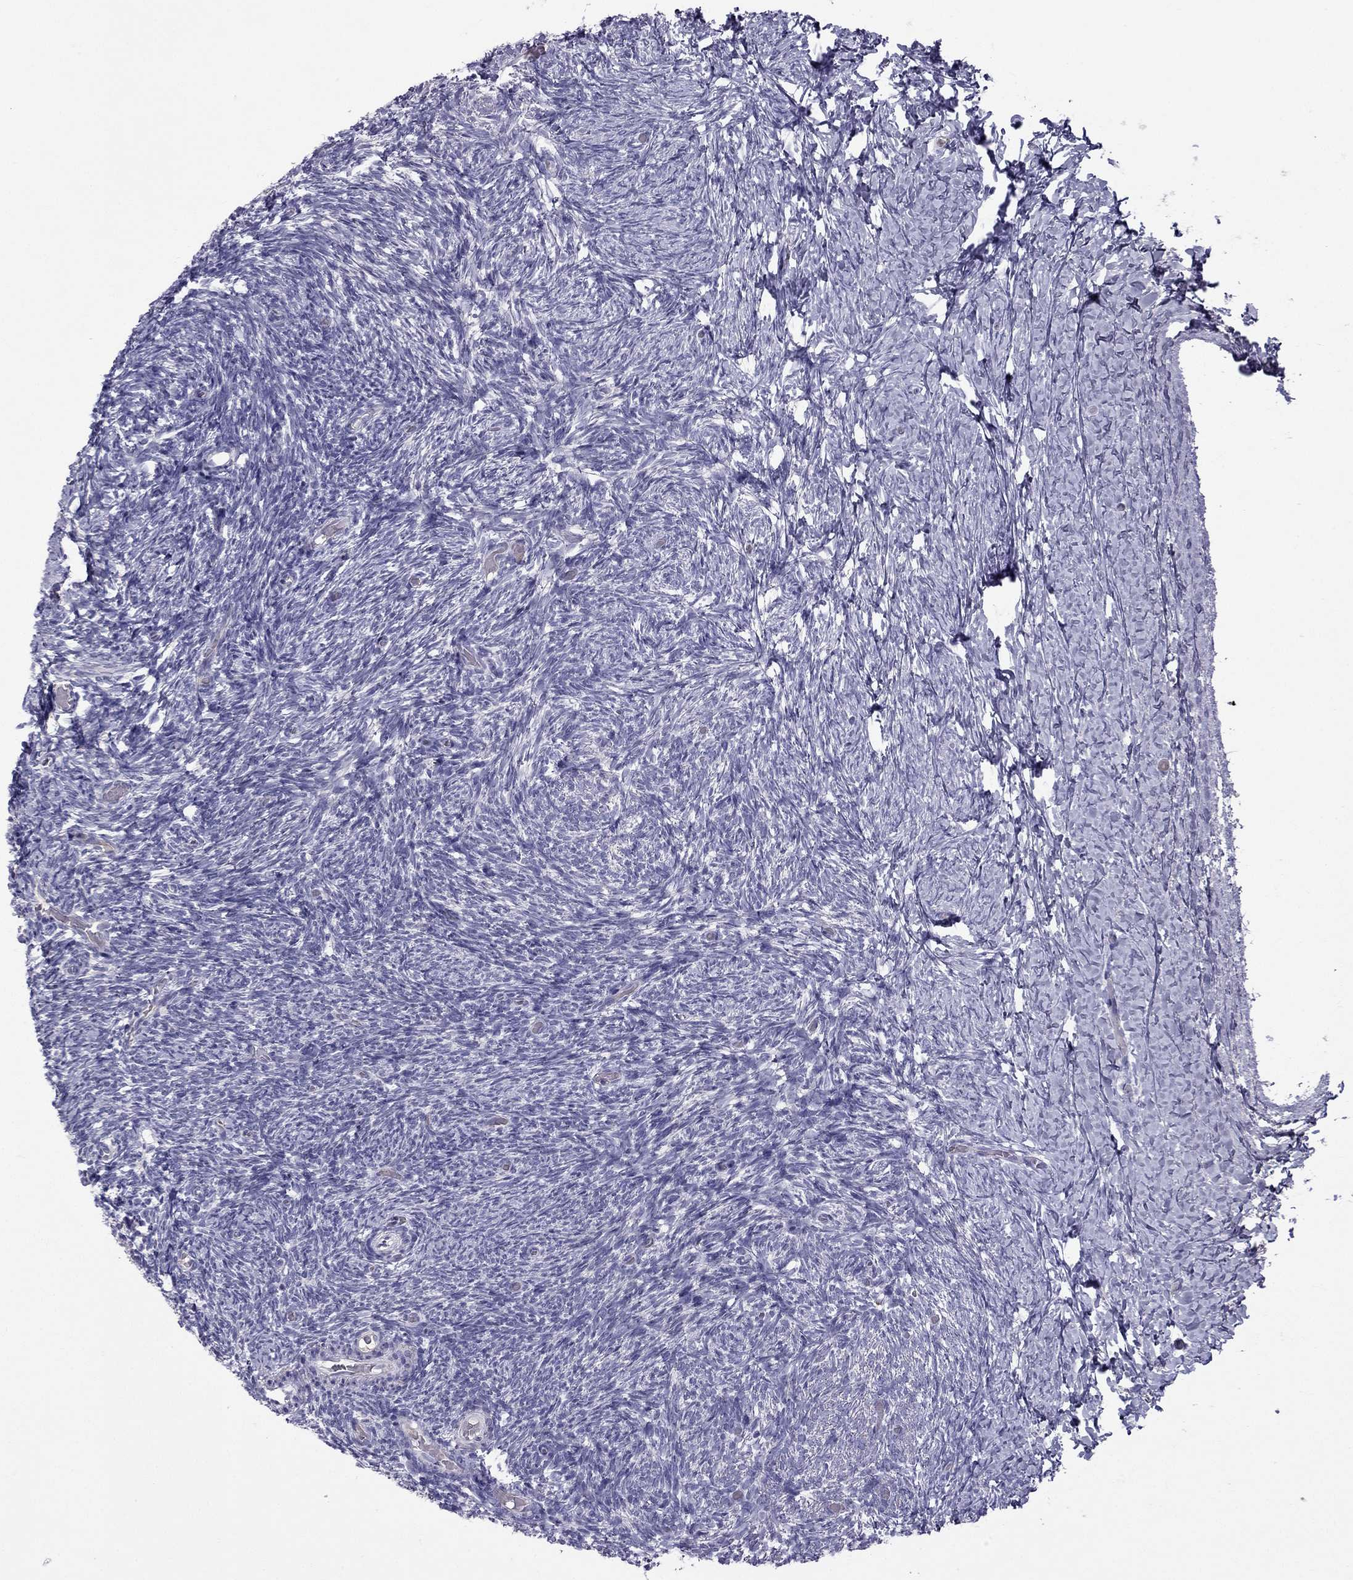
{"staining": {"intensity": "negative", "quantity": "none", "location": "none"}, "tissue": "ovary", "cell_type": "Follicle cells", "image_type": "normal", "snomed": [{"axis": "morphology", "description": "Normal tissue, NOS"}, {"axis": "topography", "description": "Ovary"}], "caption": "Immunohistochemistry (IHC) micrograph of normal ovary: human ovary stained with DAB shows no significant protein expression in follicle cells.", "gene": "STOML3", "patient": {"sex": "female", "age": 39}}